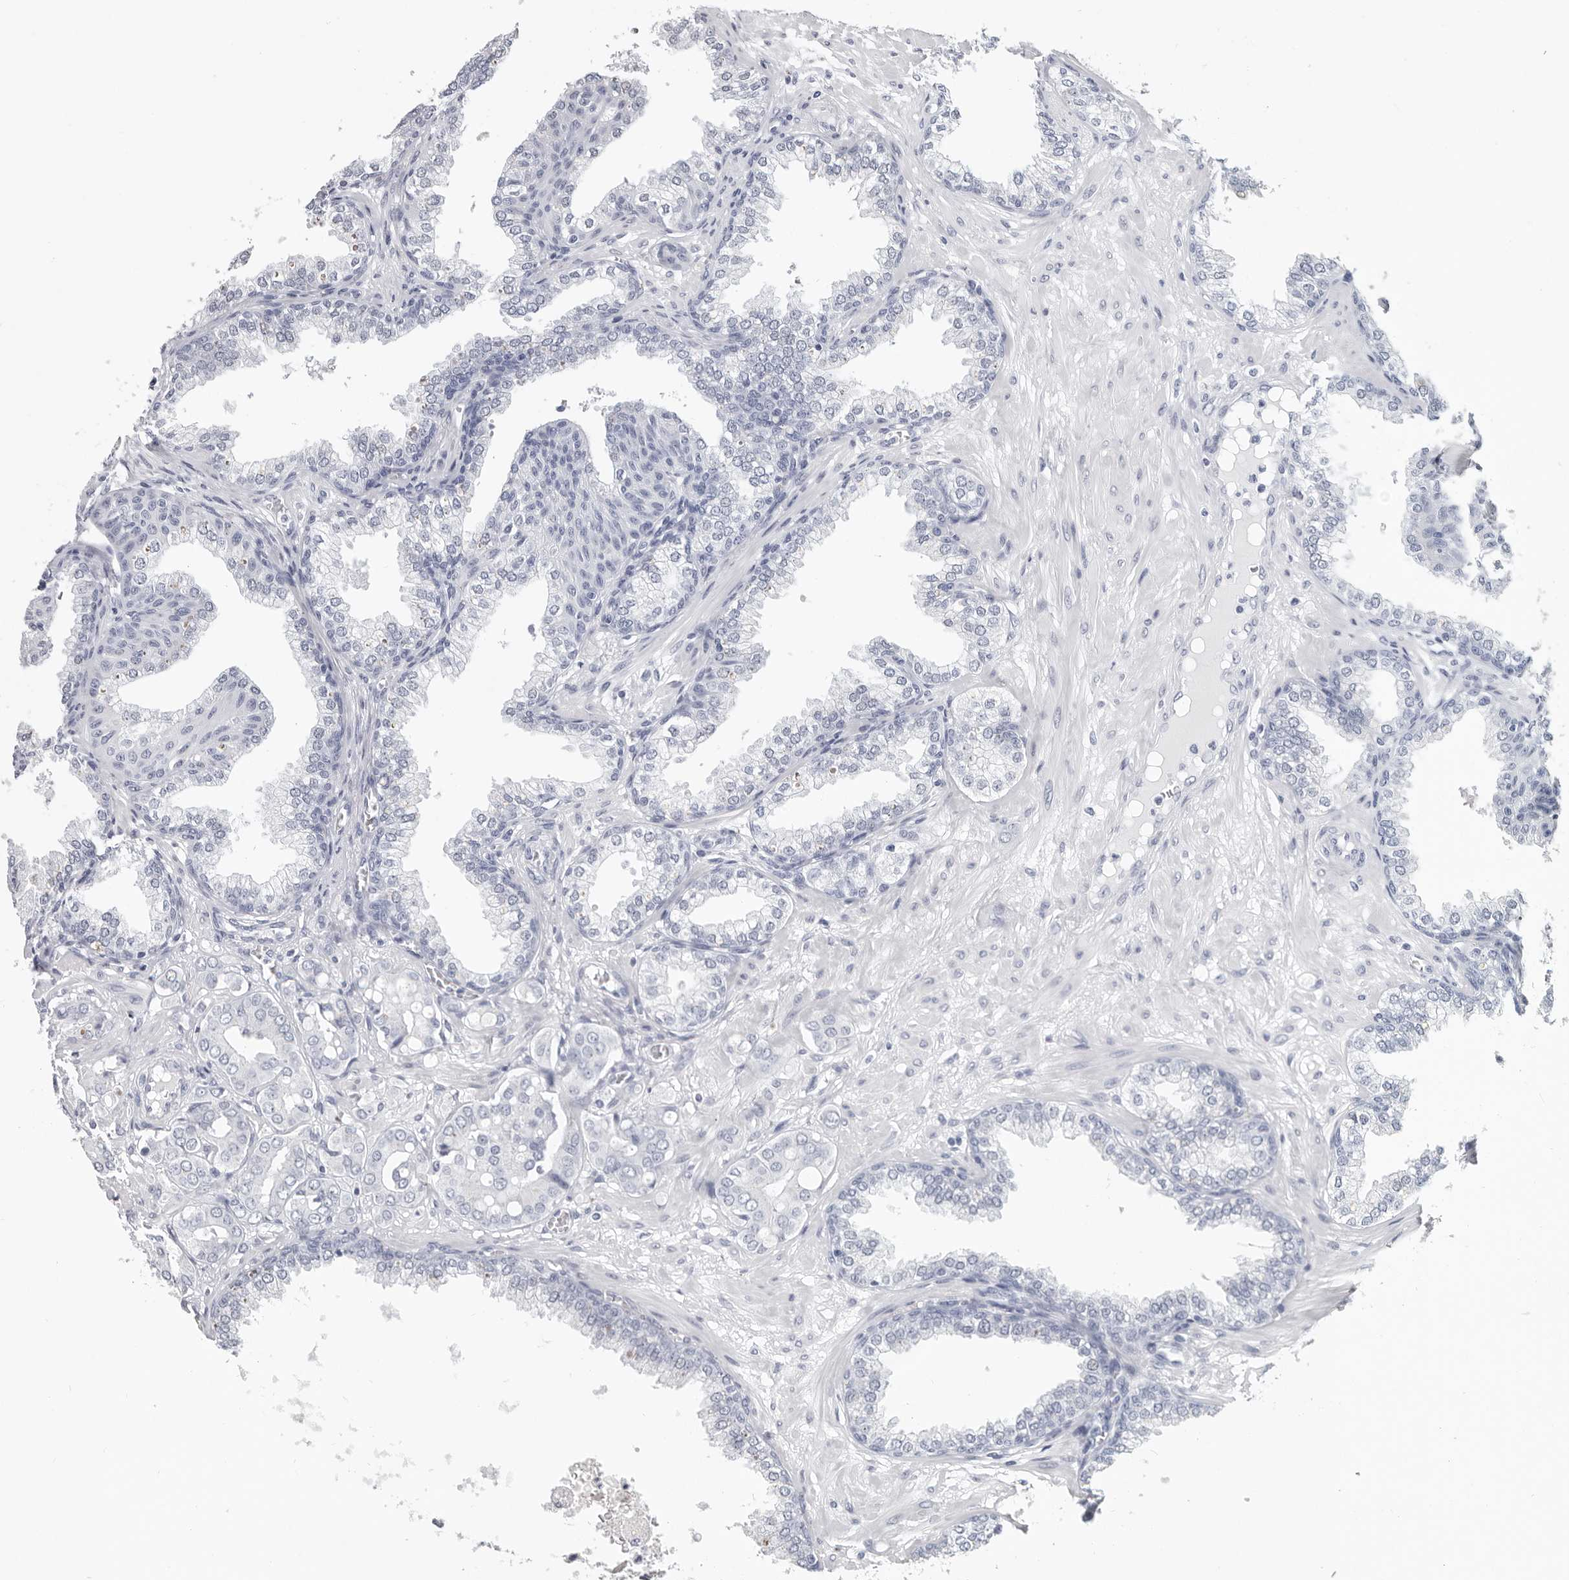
{"staining": {"intensity": "negative", "quantity": "none", "location": "none"}, "tissue": "prostate cancer", "cell_type": "Tumor cells", "image_type": "cancer", "snomed": [{"axis": "morphology", "description": "Adenocarcinoma, High grade"}, {"axis": "topography", "description": "Prostate"}], "caption": "This is a histopathology image of IHC staining of prostate cancer (adenocarcinoma (high-grade)), which shows no expression in tumor cells.", "gene": "WRAP73", "patient": {"sex": "male", "age": 52}}